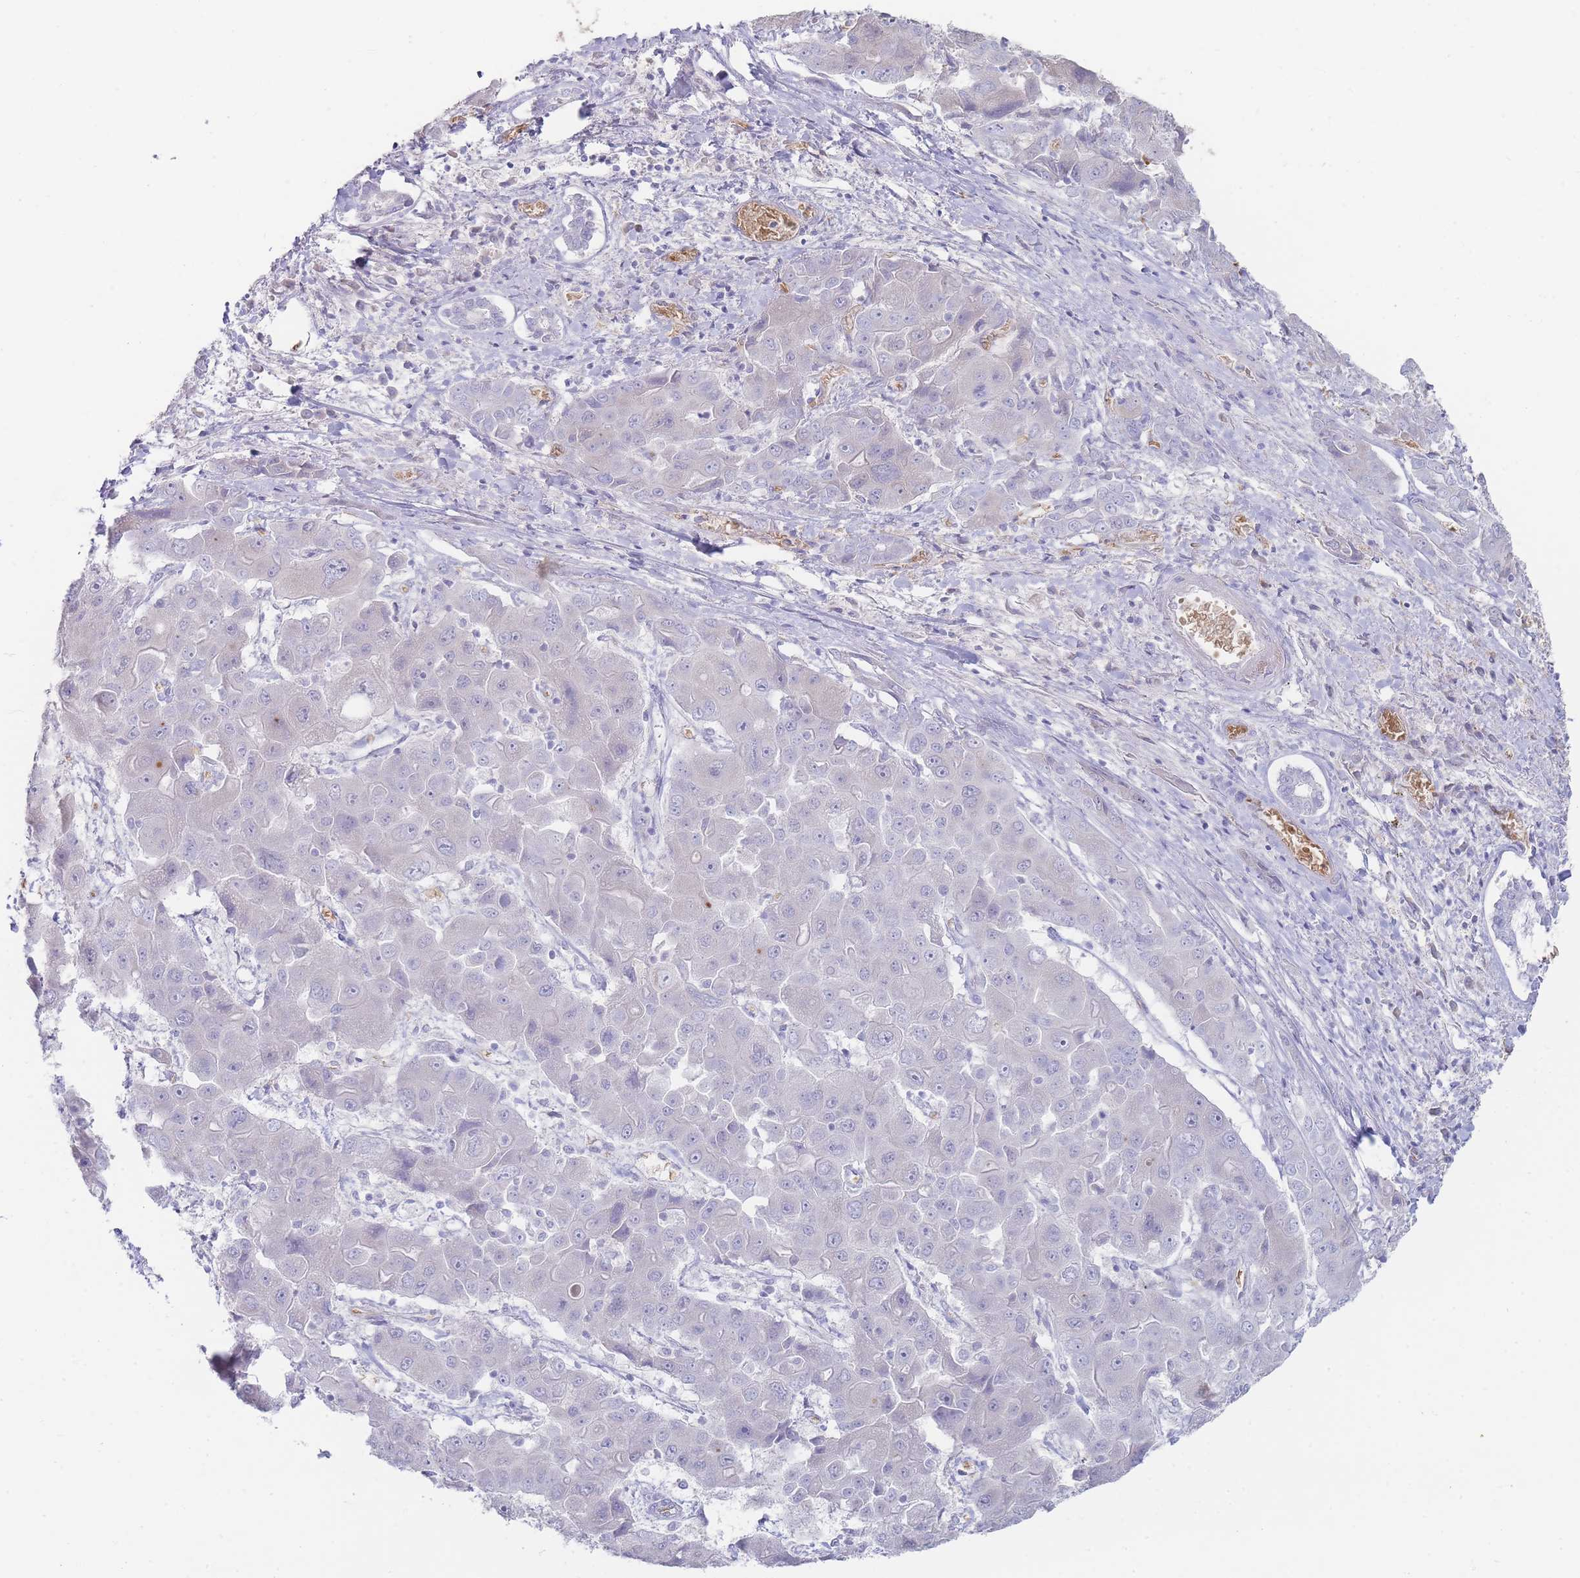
{"staining": {"intensity": "negative", "quantity": "none", "location": "none"}, "tissue": "liver cancer", "cell_type": "Tumor cells", "image_type": "cancer", "snomed": [{"axis": "morphology", "description": "Cholangiocarcinoma"}, {"axis": "topography", "description": "Liver"}], "caption": "This is a histopathology image of immunohistochemistry (IHC) staining of cholangiocarcinoma (liver), which shows no expression in tumor cells.", "gene": "HBG2", "patient": {"sex": "male", "age": 67}}